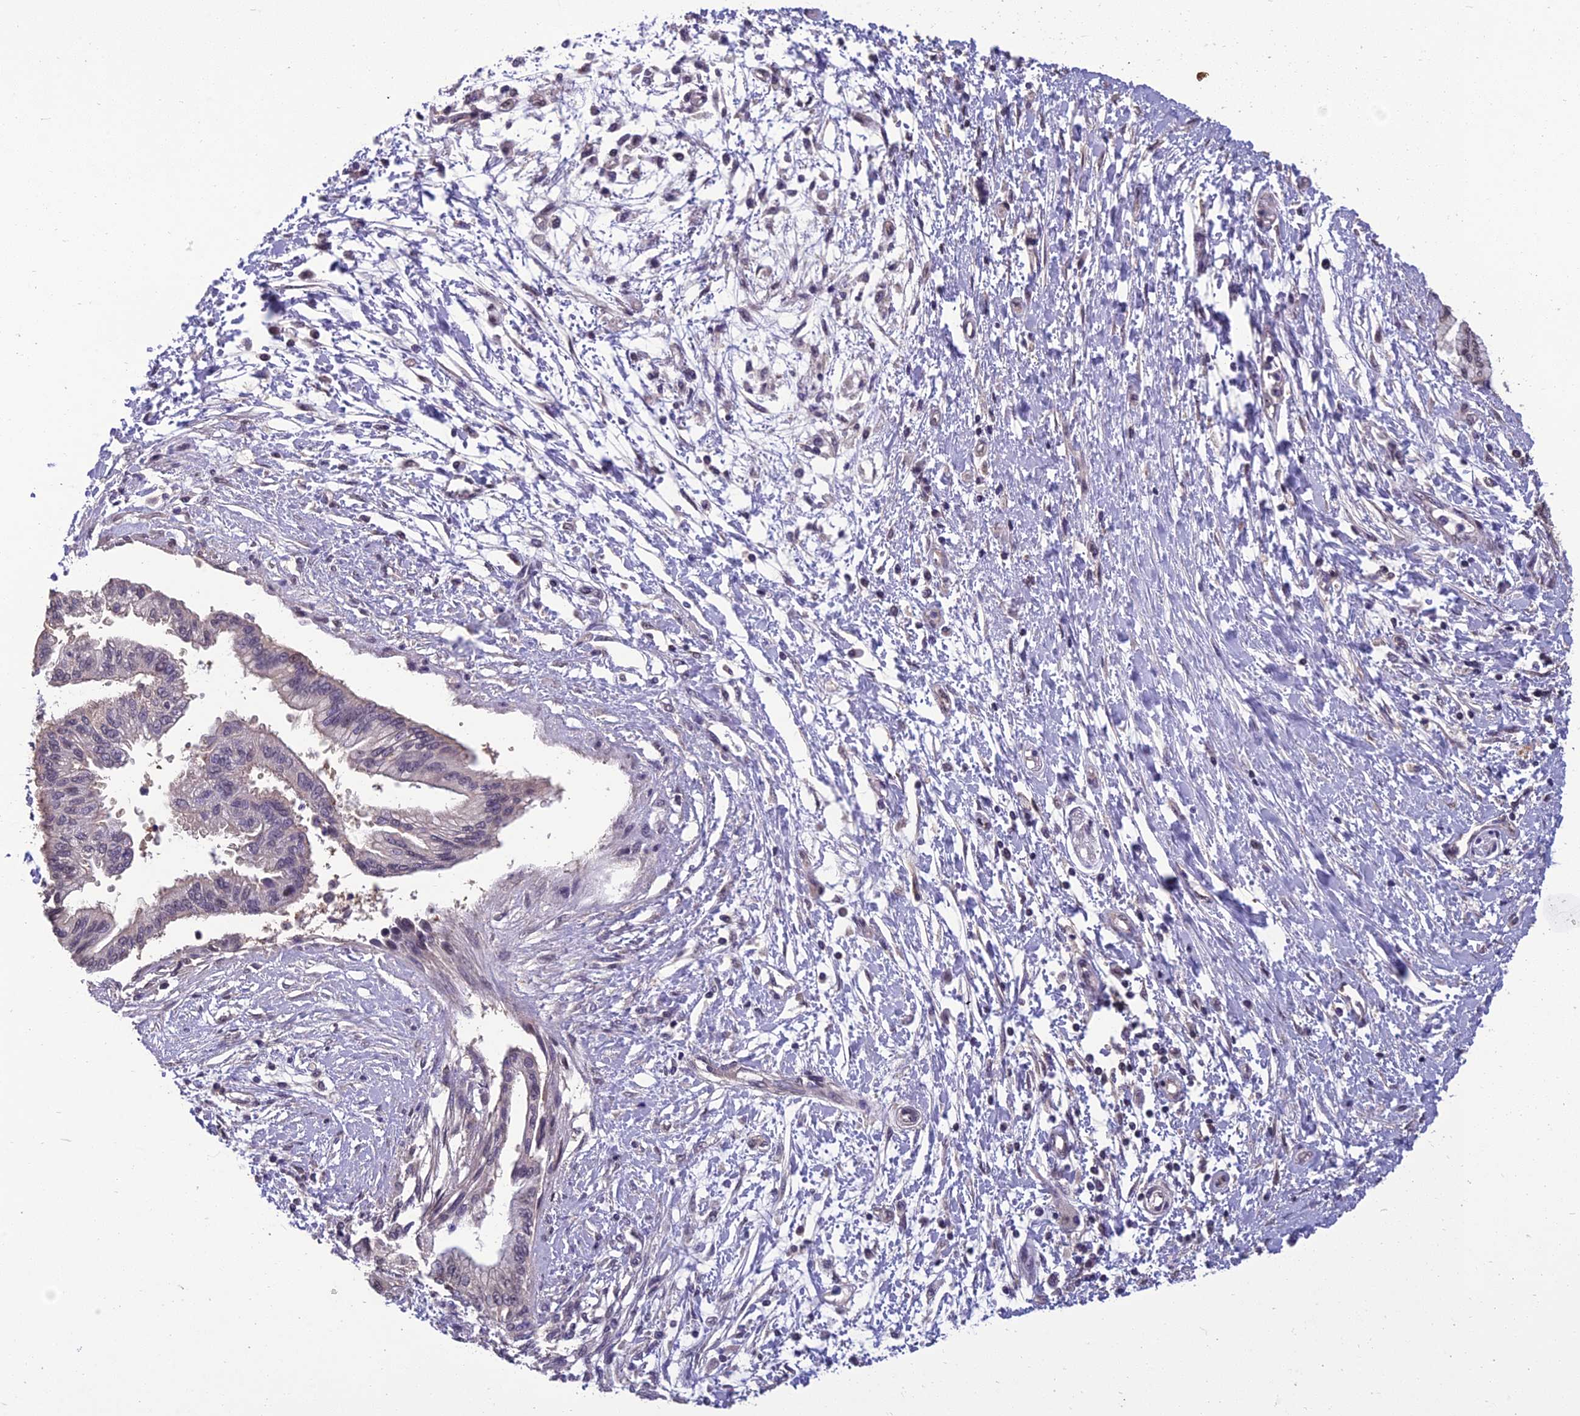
{"staining": {"intensity": "negative", "quantity": "none", "location": "none"}, "tissue": "pancreatic cancer", "cell_type": "Tumor cells", "image_type": "cancer", "snomed": [{"axis": "morphology", "description": "Adenocarcinoma, NOS"}, {"axis": "topography", "description": "Pancreas"}], "caption": "This is a image of immunohistochemistry staining of pancreatic adenocarcinoma, which shows no positivity in tumor cells.", "gene": "GRWD1", "patient": {"sex": "male", "age": 46}}